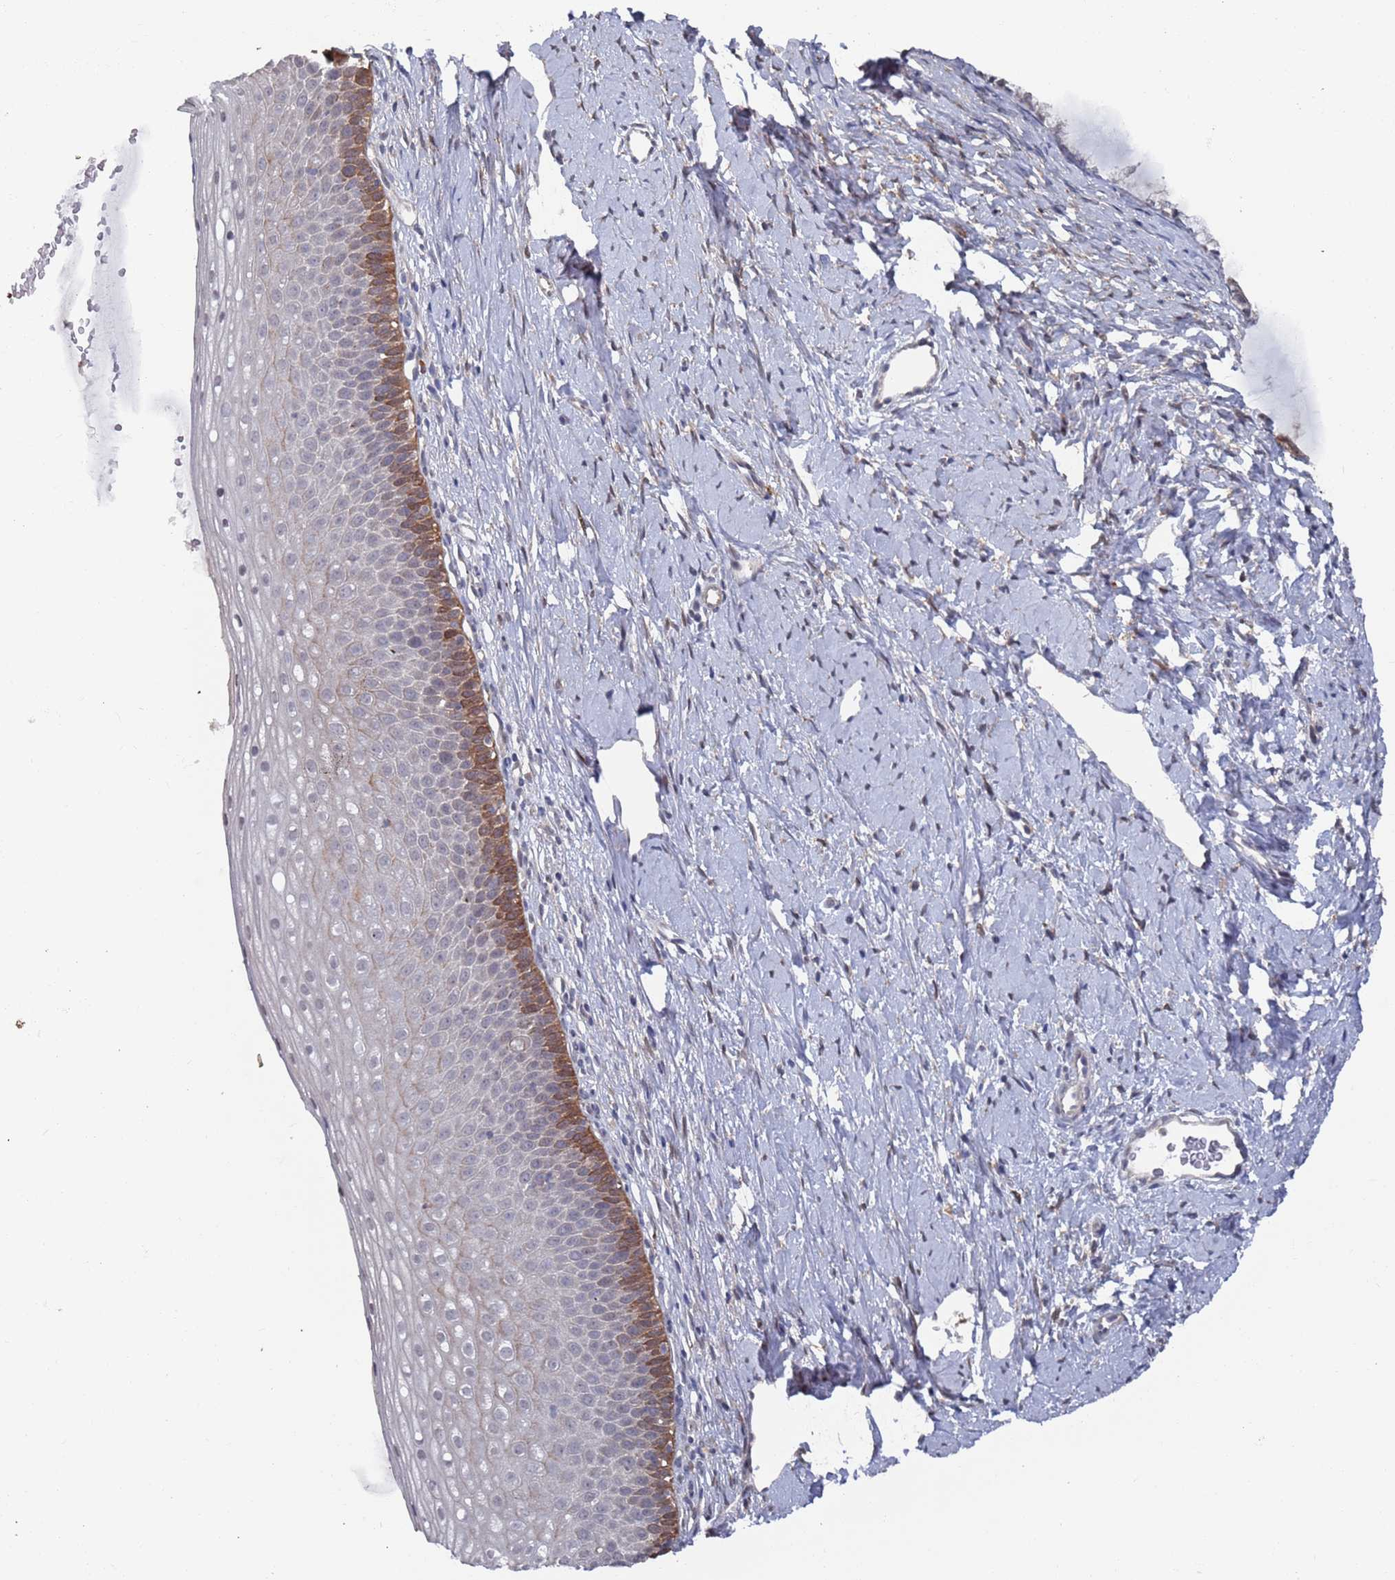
{"staining": {"intensity": "weak", "quantity": "25%-75%", "location": "cytoplasmic/membranous"}, "tissue": "cervix", "cell_type": "Glandular cells", "image_type": "normal", "snomed": [{"axis": "morphology", "description": "Normal tissue, NOS"}, {"axis": "topography", "description": "Cervix"}], "caption": "An immunohistochemistry (IHC) histopathology image of normal tissue is shown. Protein staining in brown shows weak cytoplasmic/membranous positivity in cervix within glandular cells. (DAB = brown stain, brightfield microscopy at high magnification).", "gene": "DGKD", "patient": {"sex": "female", "age": 57}}